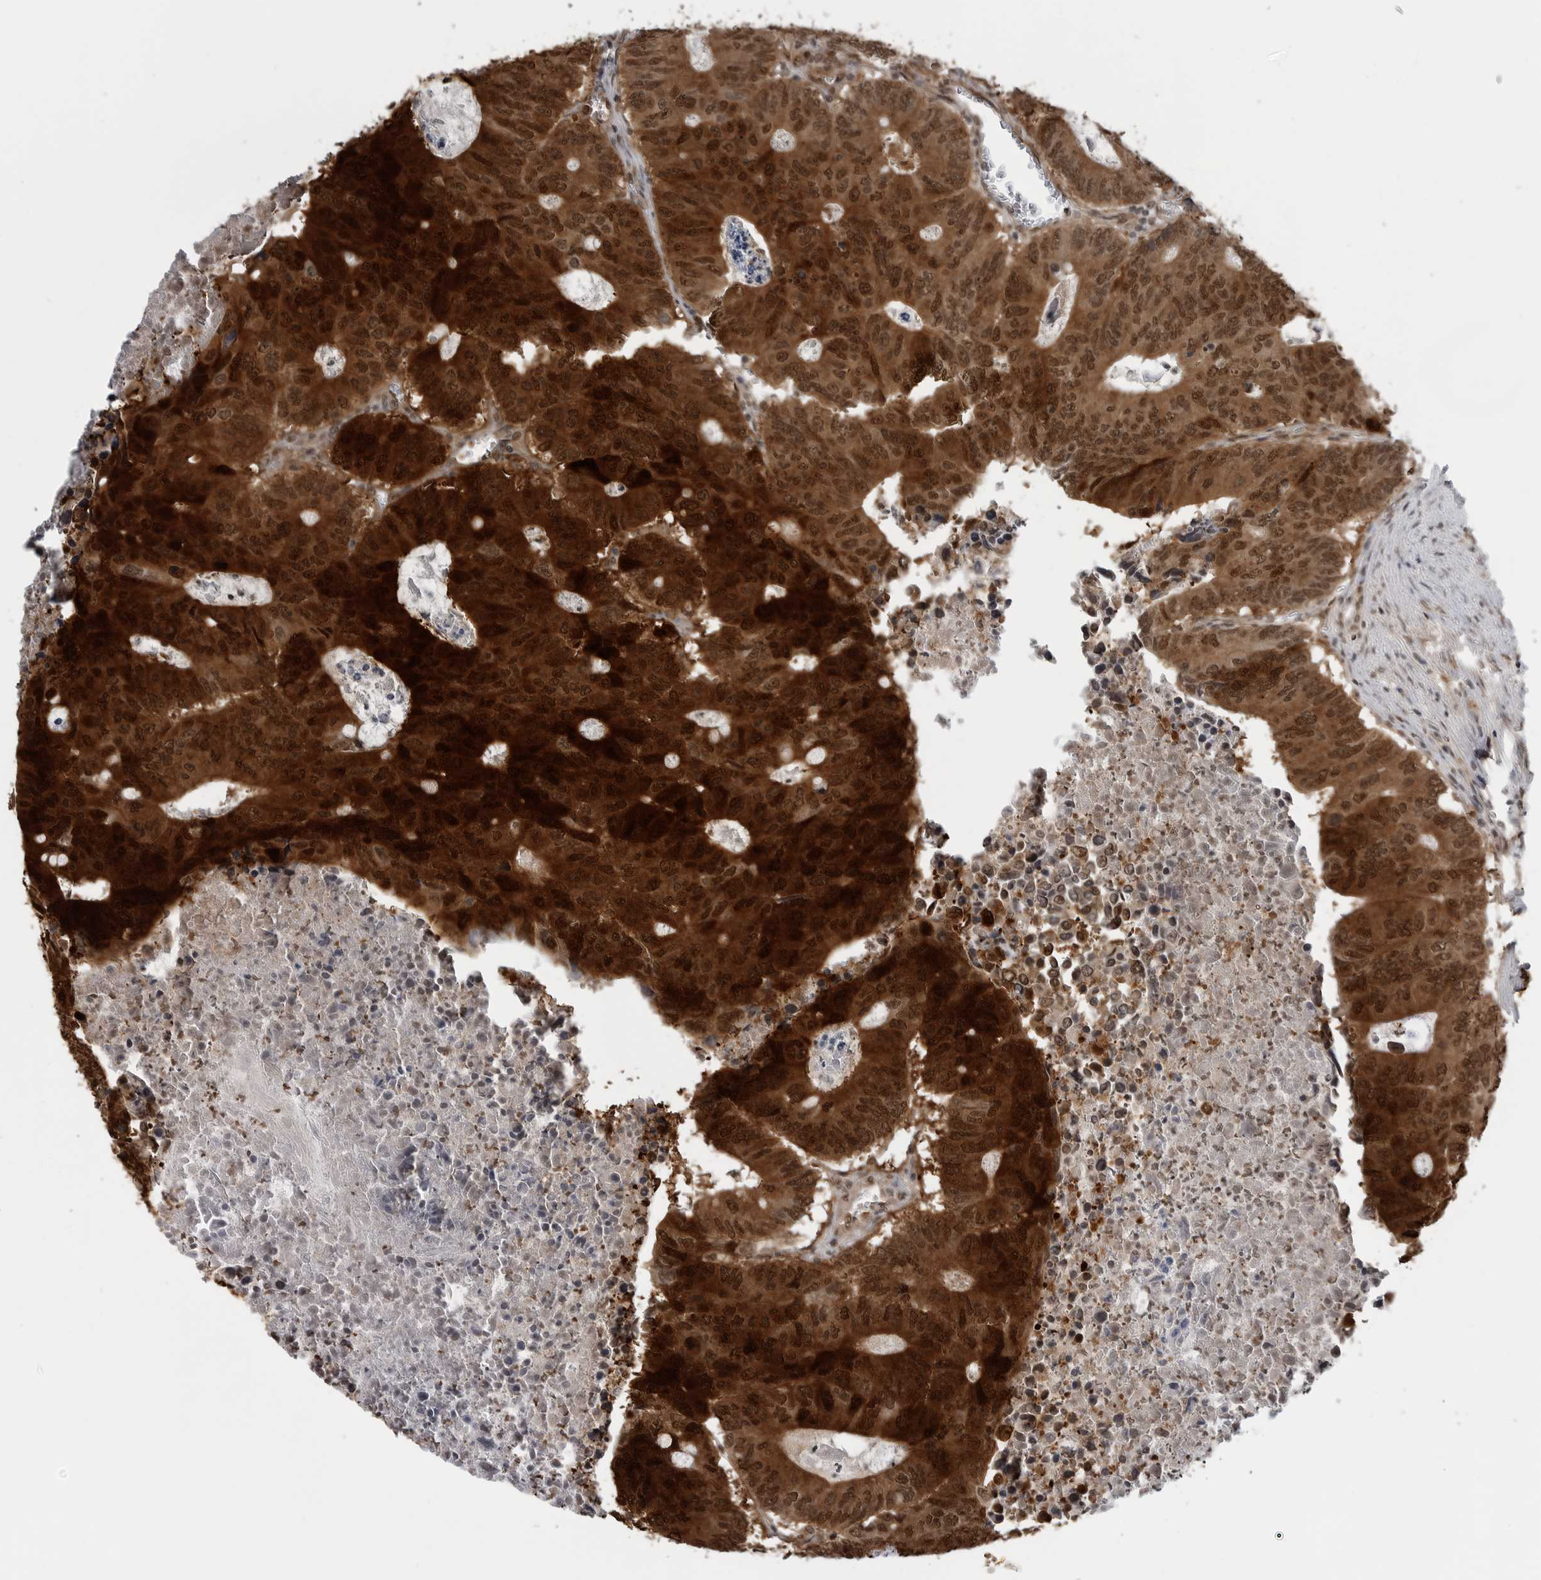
{"staining": {"intensity": "strong", "quantity": ">75%", "location": "cytoplasmic/membranous,nuclear"}, "tissue": "colorectal cancer", "cell_type": "Tumor cells", "image_type": "cancer", "snomed": [{"axis": "morphology", "description": "Adenocarcinoma, NOS"}, {"axis": "topography", "description": "Colon"}], "caption": "High-magnification brightfield microscopy of colorectal adenocarcinoma stained with DAB (brown) and counterstained with hematoxylin (blue). tumor cells exhibit strong cytoplasmic/membranous and nuclear positivity is seen in approximately>75% of cells. (DAB (3,3'-diaminobenzidine) = brown stain, brightfield microscopy at high magnification).", "gene": "SMAD2", "patient": {"sex": "male", "age": 87}}